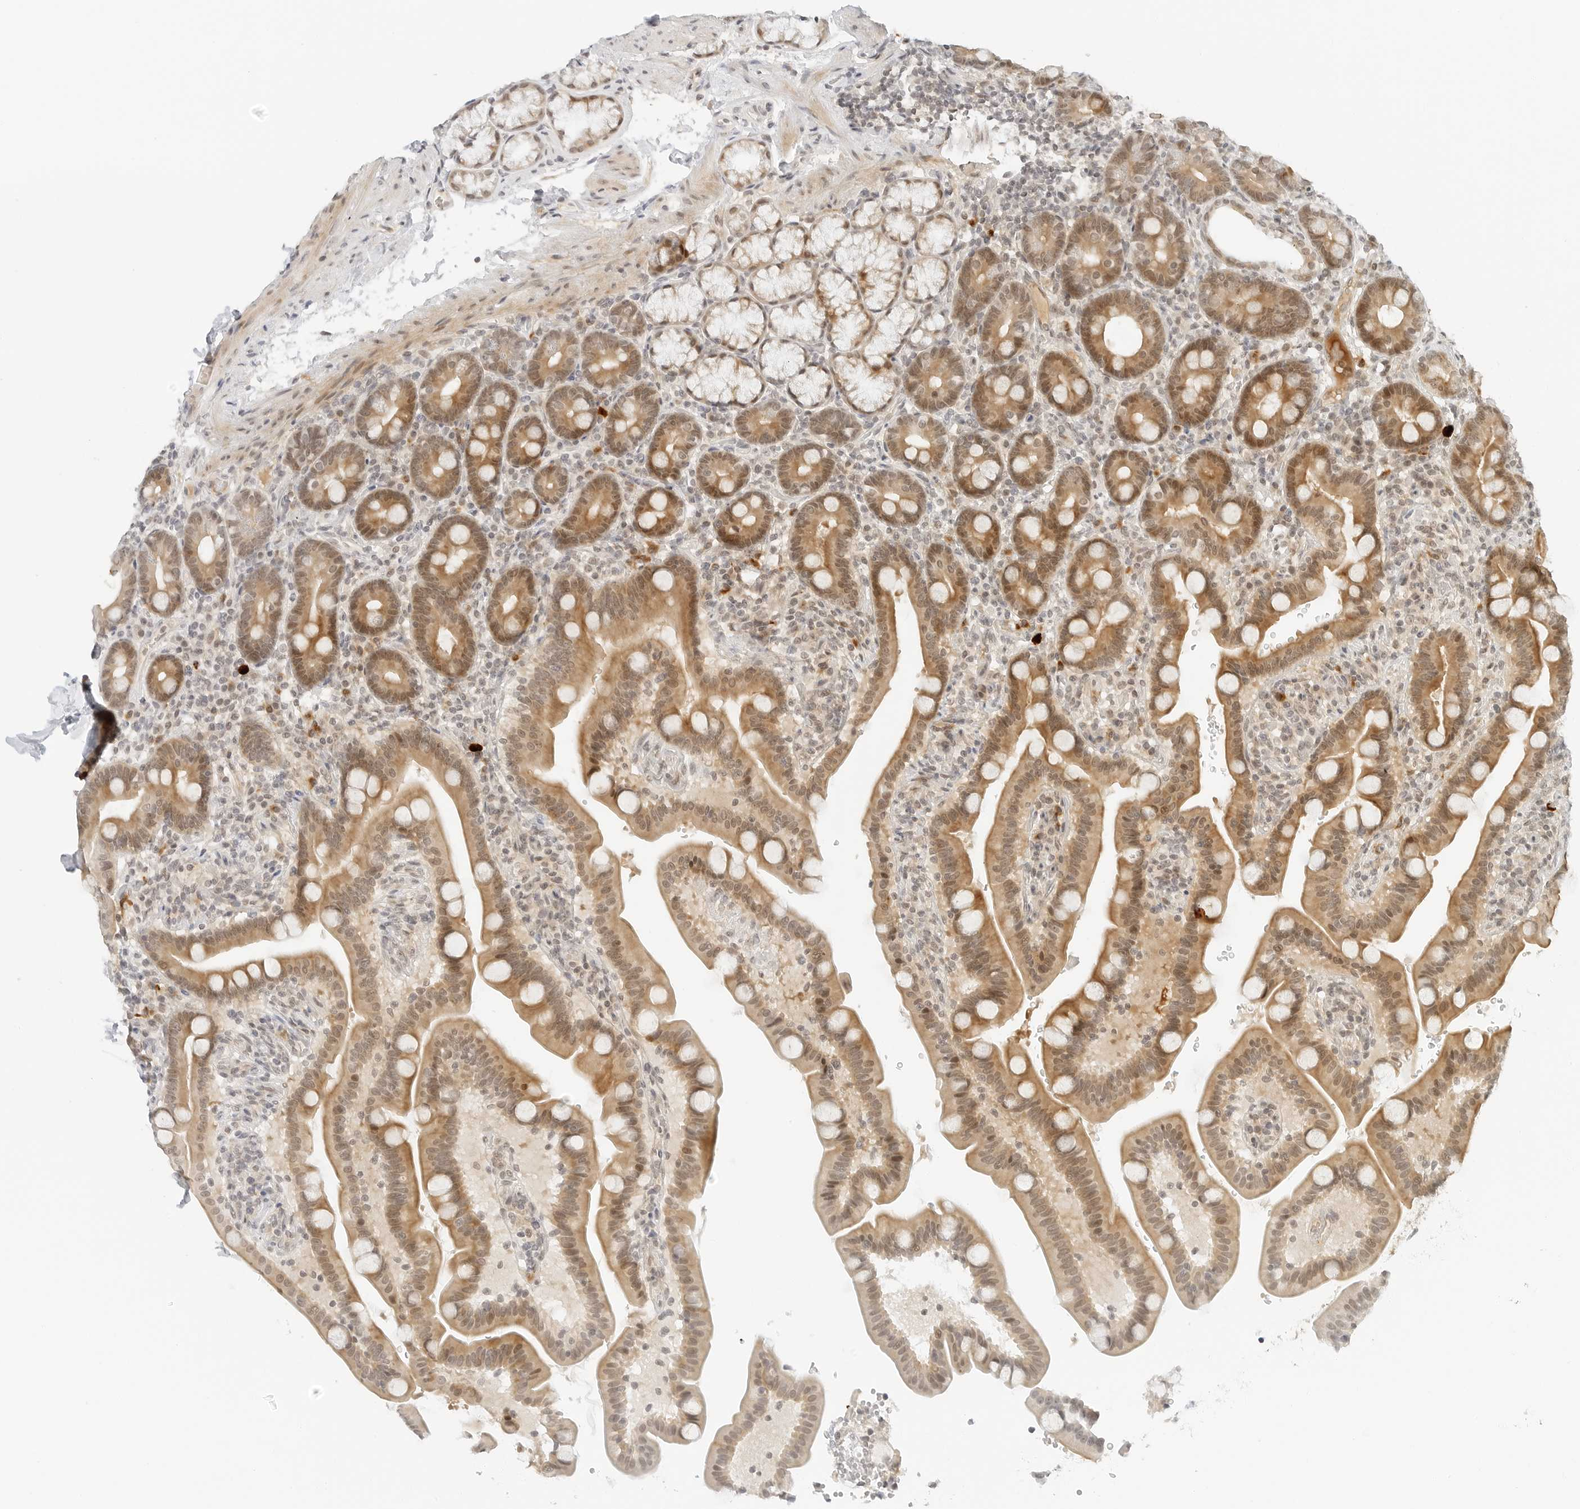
{"staining": {"intensity": "moderate", "quantity": ">75%", "location": "cytoplasmic/membranous,nuclear"}, "tissue": "duodenum", "cell_type": "Glandular cells", "image_type": "normal", "snomed": [{"axis": "morphology", "description": "Normal tissue, NOS"}, {"axis": "topography", "description": "Duodenum"}], "caption": "Immunohistochemistry staining of unremarkable duodenum, which exhibits medium levels of moderate cytoplasmic/membranous,nuclear staining in about >75% of glandular cells indicating moderate cytoplasmic/membranous,nuclear protein positivity. The staining was performed using DAB (brown) for protein detection and nuclei were counterstained in hematoxylin (blue).", "gene": "NEO1", "patient": {"sex": "male", "age": 54}}